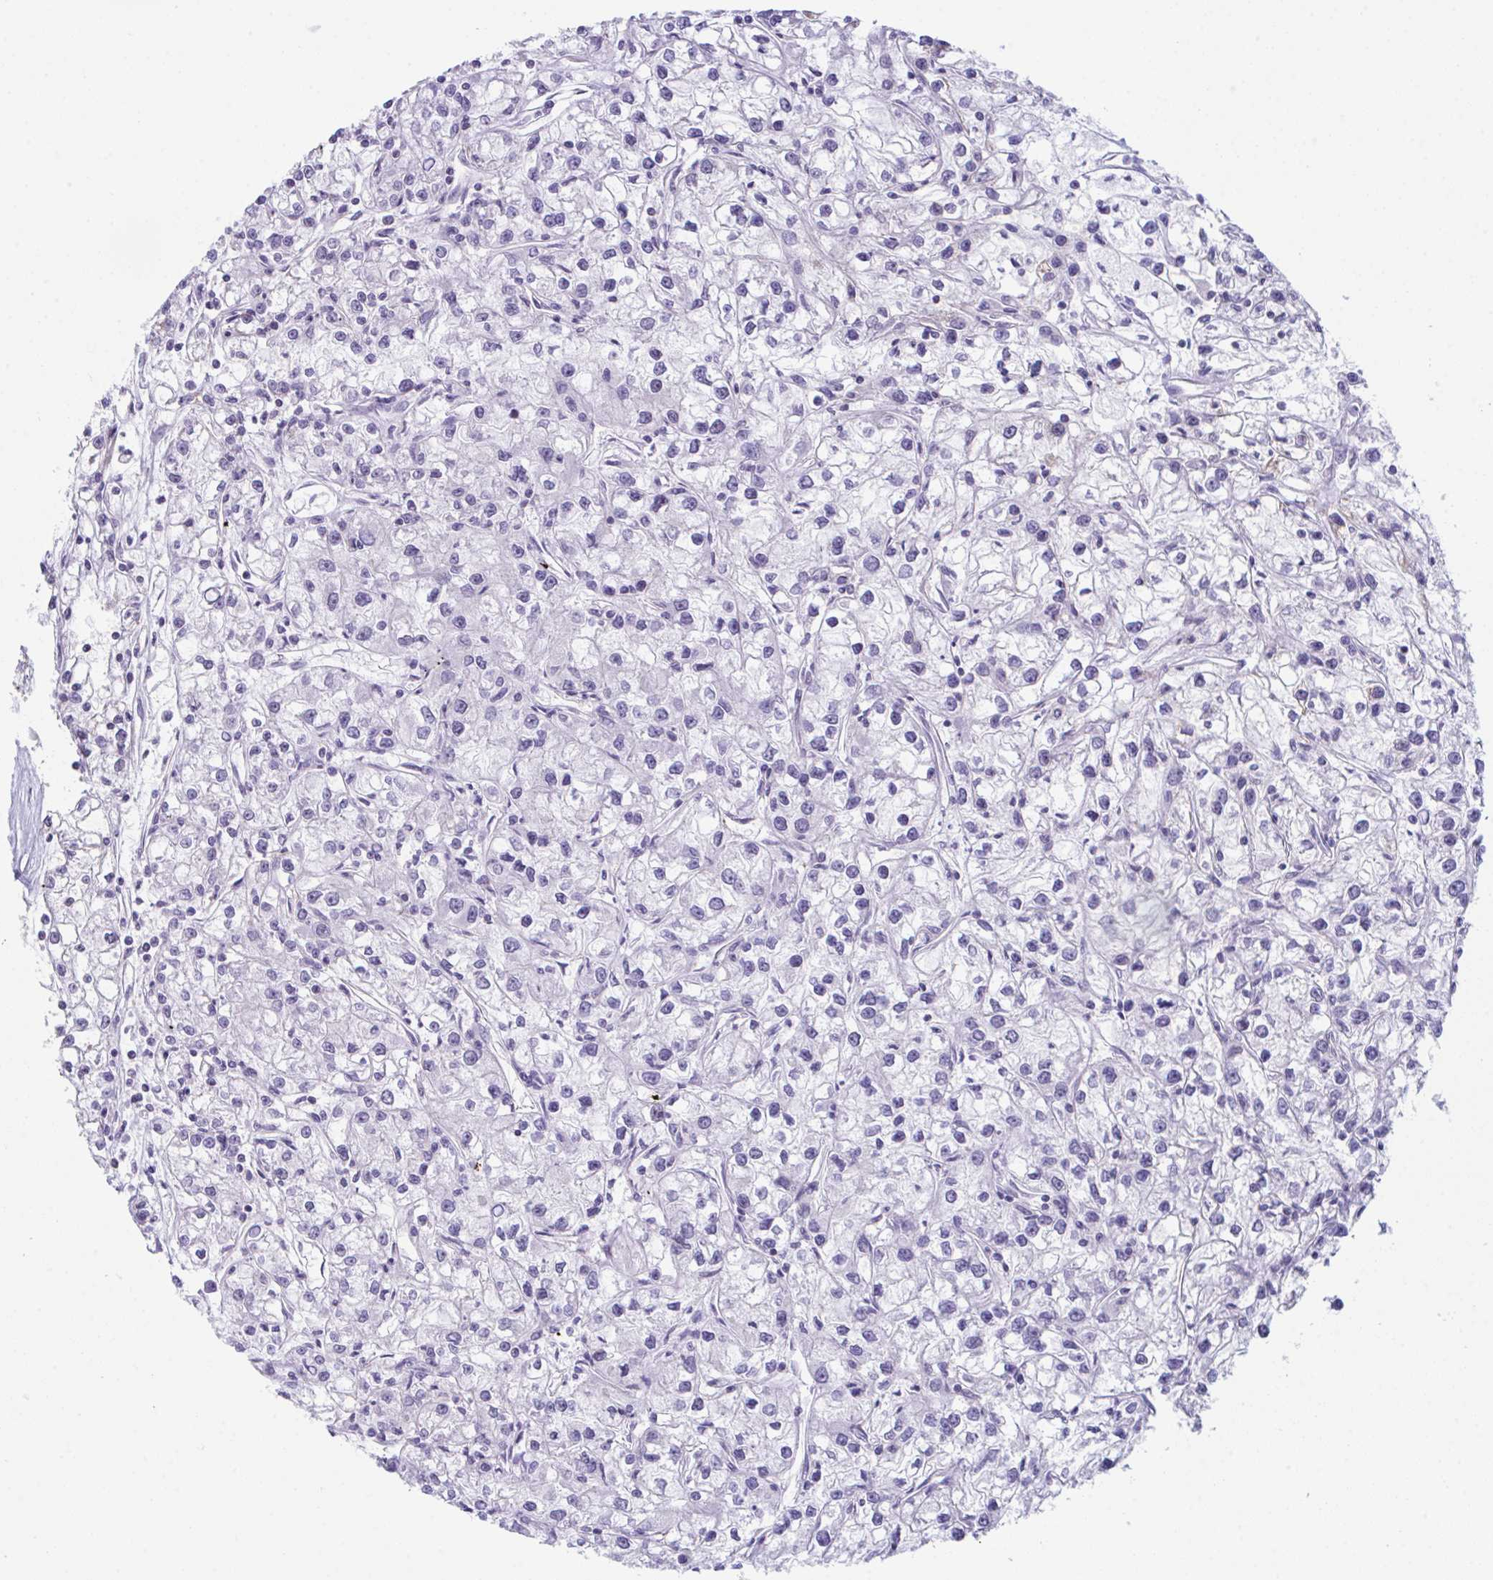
{"staining": {"intensity": "negative", "quantity": "none", "location": "none"}, "tissue": "renal cancer", "cell_type": "Tumor cells", "image_type": "cancer", "snomed": [{"axis": "morphology", "description": "Adenocarcinoma, NOS"}, {"axis": "topography", "description": "Kidney"}], "caption": "This is an immunohistochemistry image of renal adenocarcinoma. There is no expression in tumor cells.", "gene": "ATP6V0D2", "patient": {"sex": "female", "age": 59}}